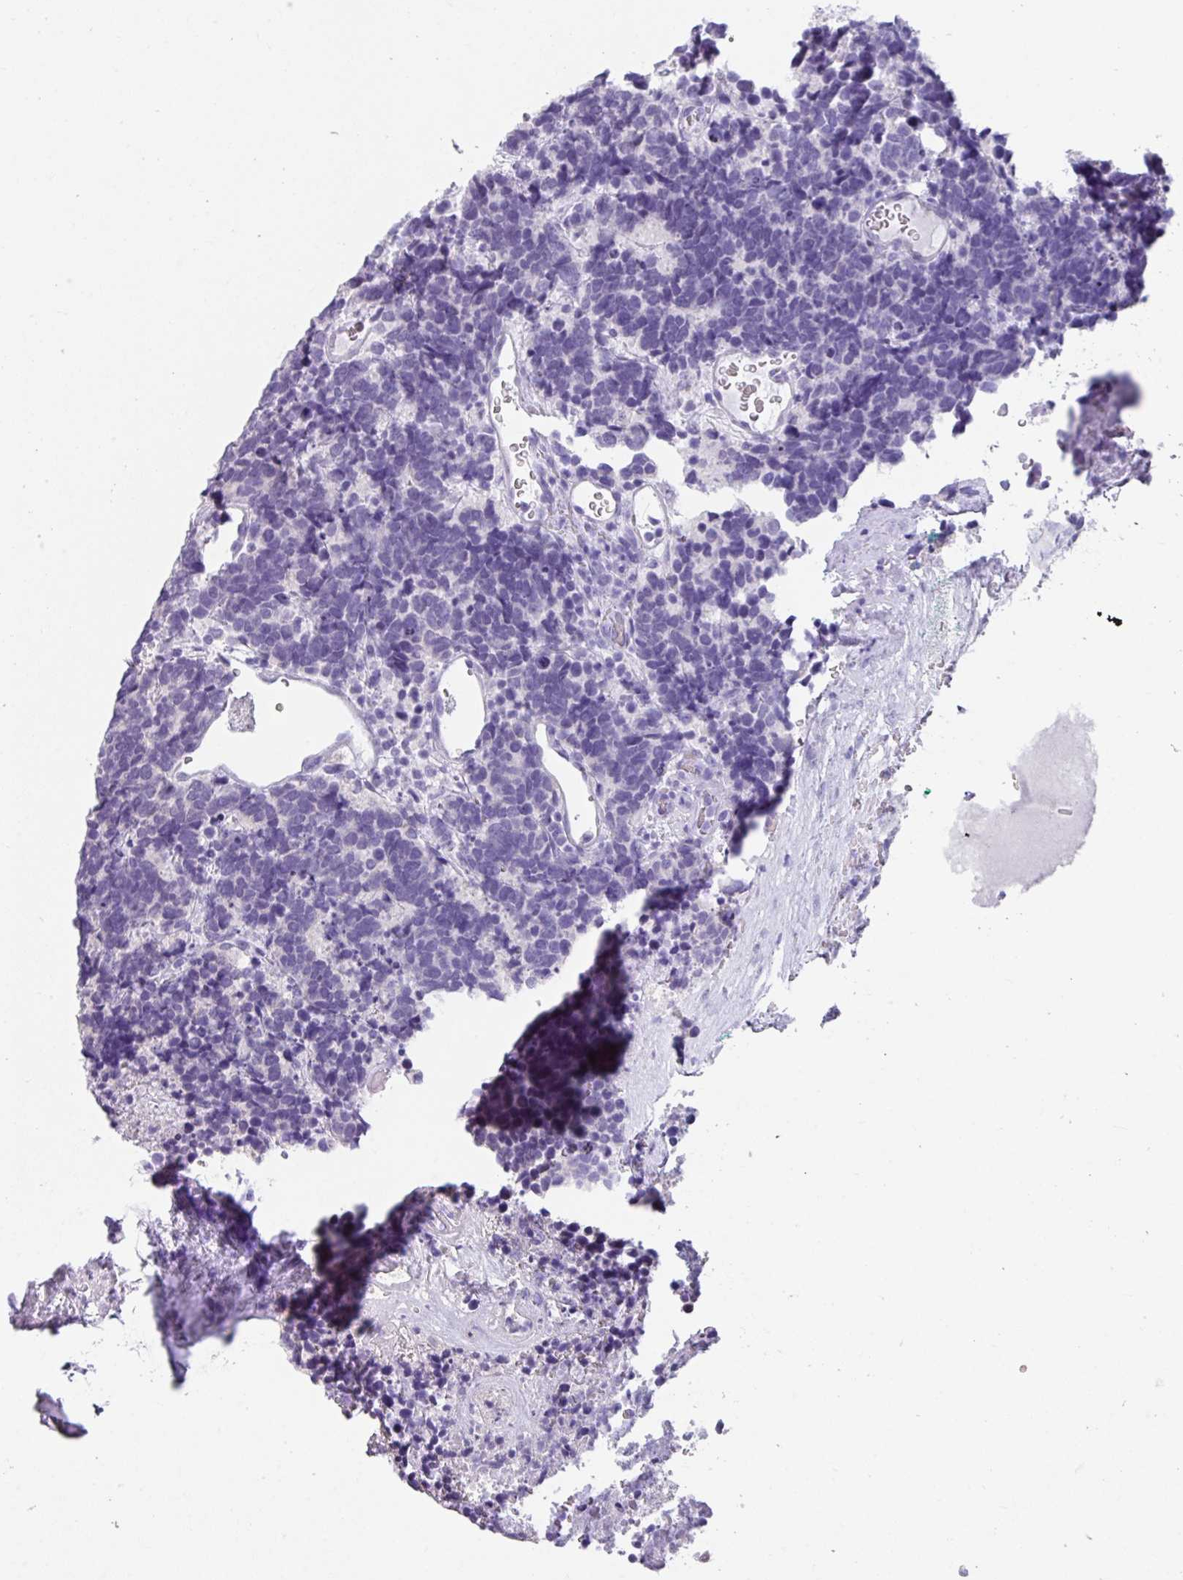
{"staining": {"intensity": "negative", "quantity": "none", "location": "none"}, "tissue": "carcinoid", "cell_type": "Tumor cells", "image_type": "cancer", "snomed": [{"axis": "morphology", "description": "Carcinoma, NOS"}, {"axis": "morphology", "description": "Carcinoid, malignant, NOS"}, {"axis": "topography", "description": "Urinary bladder"}], "caption": "The immunohistochemistry histopathology image has no significant staining in tumor cells of carcinoid tissue.", "gene": "PALS2", "patient": {"sex": "male", "age": 57}}